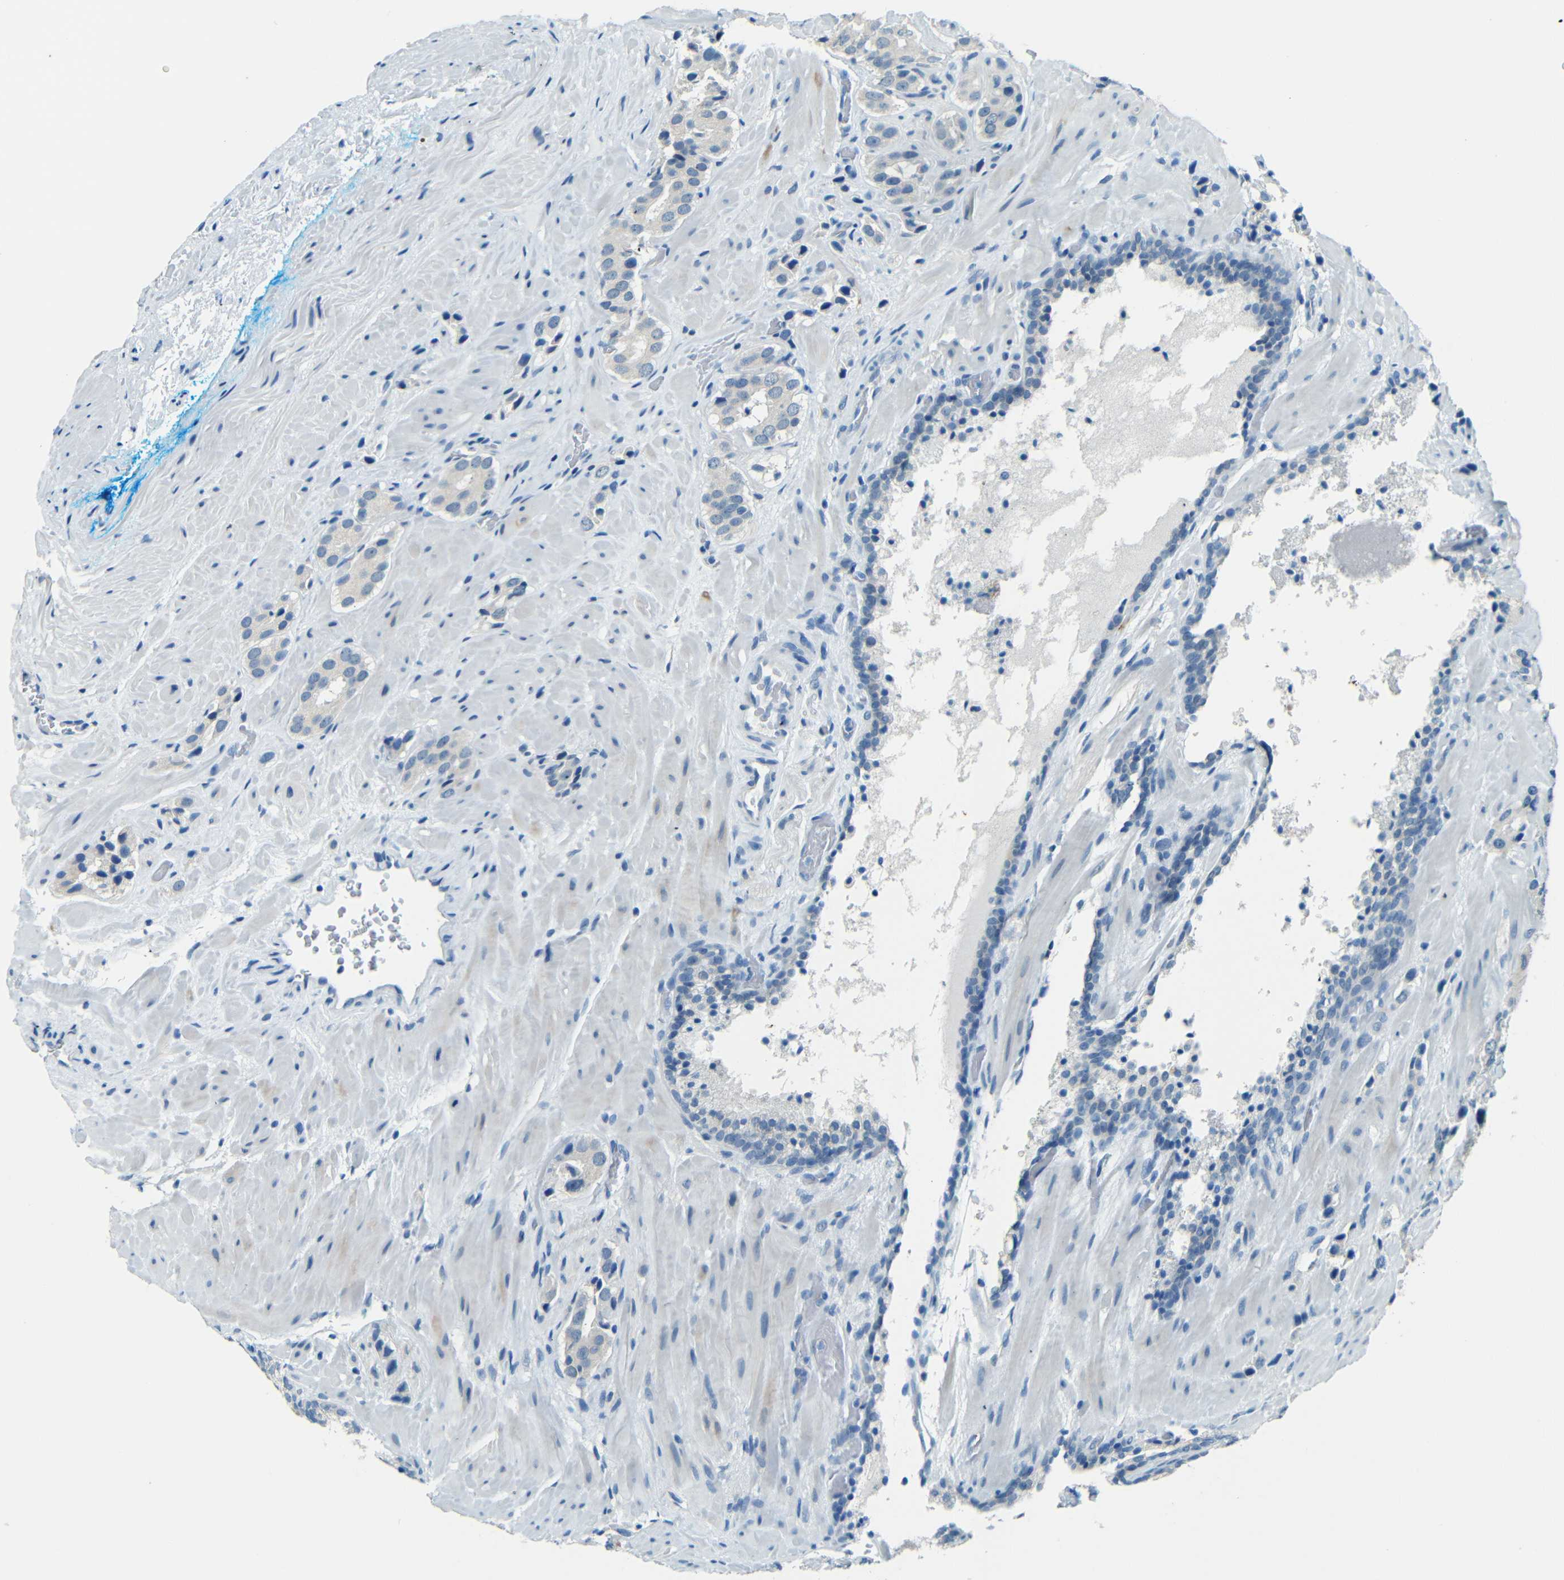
{"staining": {"intensity": "negative", "quantity": "none", "location": "none"}, "tissue": "prostate cancer", "cell_type": "Tumor cells", "image_type": "cancer", "snomed": [{"axis": "morphology", "description": "Adenocarcinoma, High grade"}, {"axis": "topography", "description": "Prostate"}], "caption": "Protein analysis of prostate cancer exhibits no significant positivity in tumor cells.", "gene": "ZMAT1", "patient": {"sex": "male", "age": 64}}